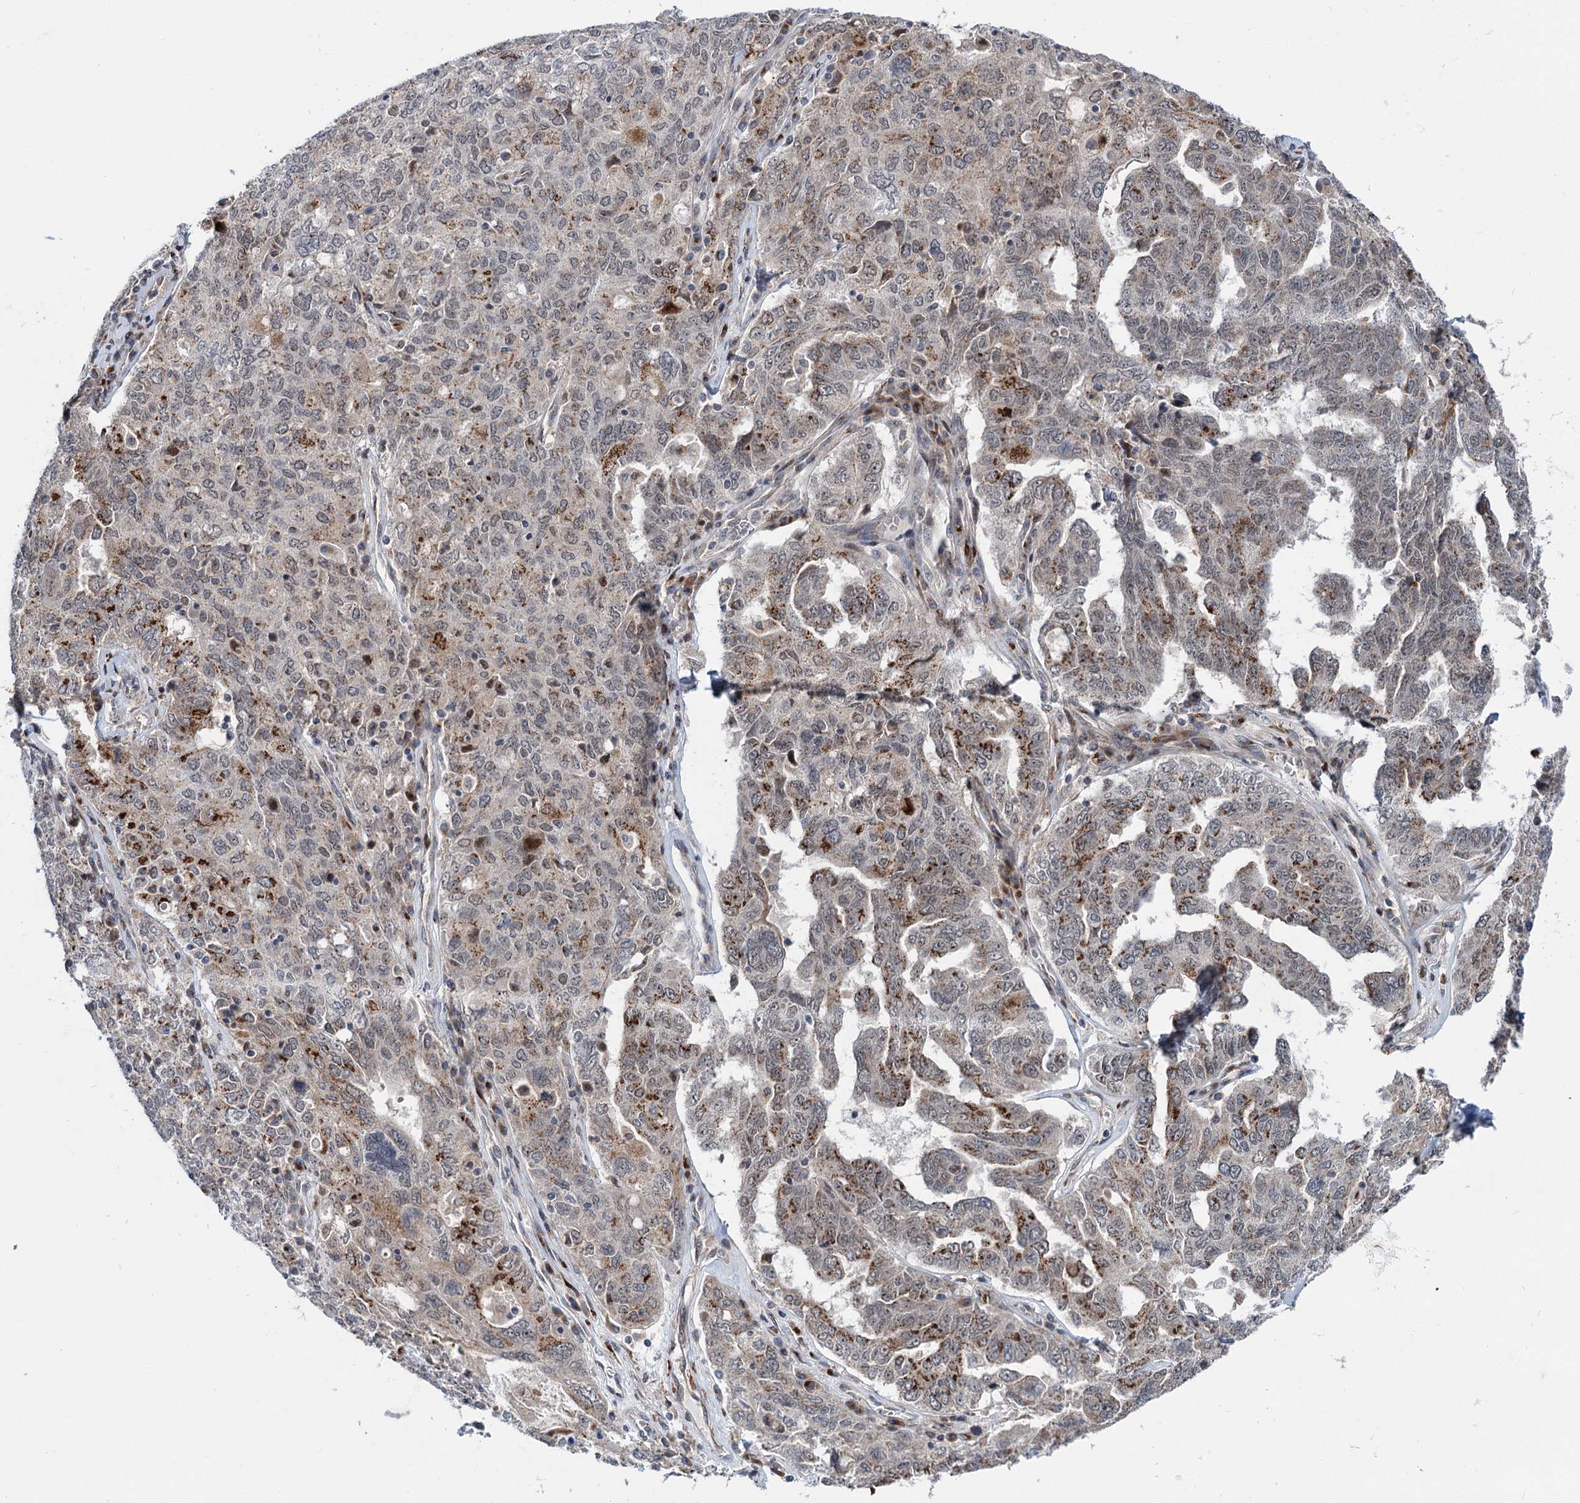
{"staining": {"intensity": "moderate", "quantity": "25%-75%", "location": "cytoplasmic/membranous"}, "tissue": "ovarian cancer", "cell_type": "Tumor cells", "image_type": "cancer", "snomed": [{"axis": "morphology", "description": "Carcinoma, endometroid"}, {"axis": "topography", "description": "Ovary"}], "caption": "IHC image of neoplastic tissue: human ovarian cancer stained using immunohistochemistry (IHC) demonstrates medium levels of moderate protein expression localized specifically in the cytoplasmic/membranous of tumor cells, appearing as a cytoplasmic/membranous brown color.", "gene": "ELP4", "patient": {"sex": "female", "age": 62}}